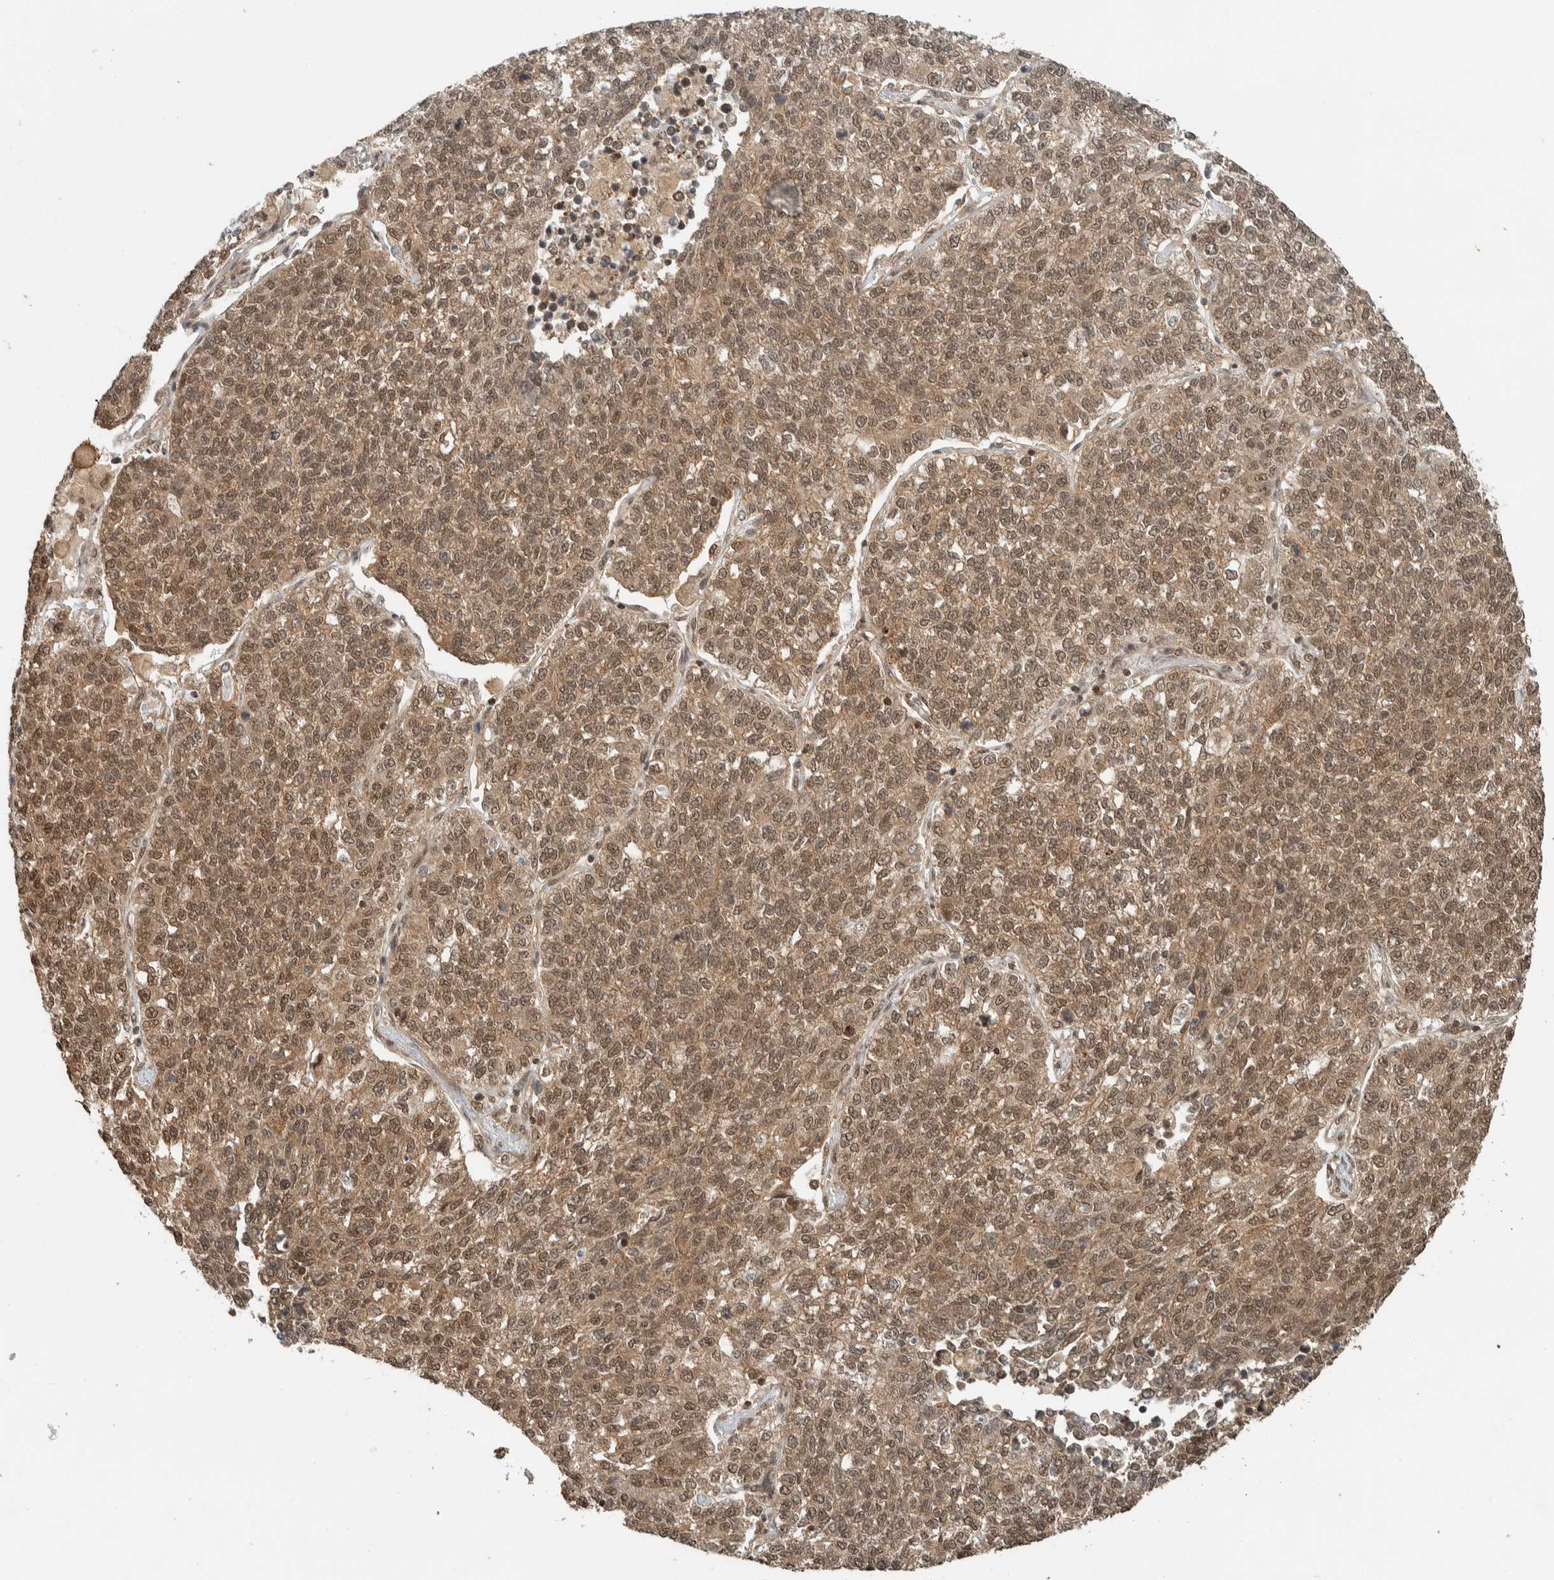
{"staining": {"intensity": "moderate", "quantity": ">75%", "location": "cytoplasmic/membranous,nuclear"}, "tissue": "lung cancer", "cell_type": "Tumor cells", "image_type": "cancer", "snomed": [{"axis": "morphology", "description": "Adenocarcinoma, NOS"}, {"axis": "topography", "description": "Lung"}], "caption": "Protein positivity by immunohistochemistry (IHC) reveals moderate cytoplasmic/membranous and nuclear positivity in approximately >75% of tumor cells in lung cancer.", "gene": "ZBTB2", "patient": {"sex": "male", "age": 49}}